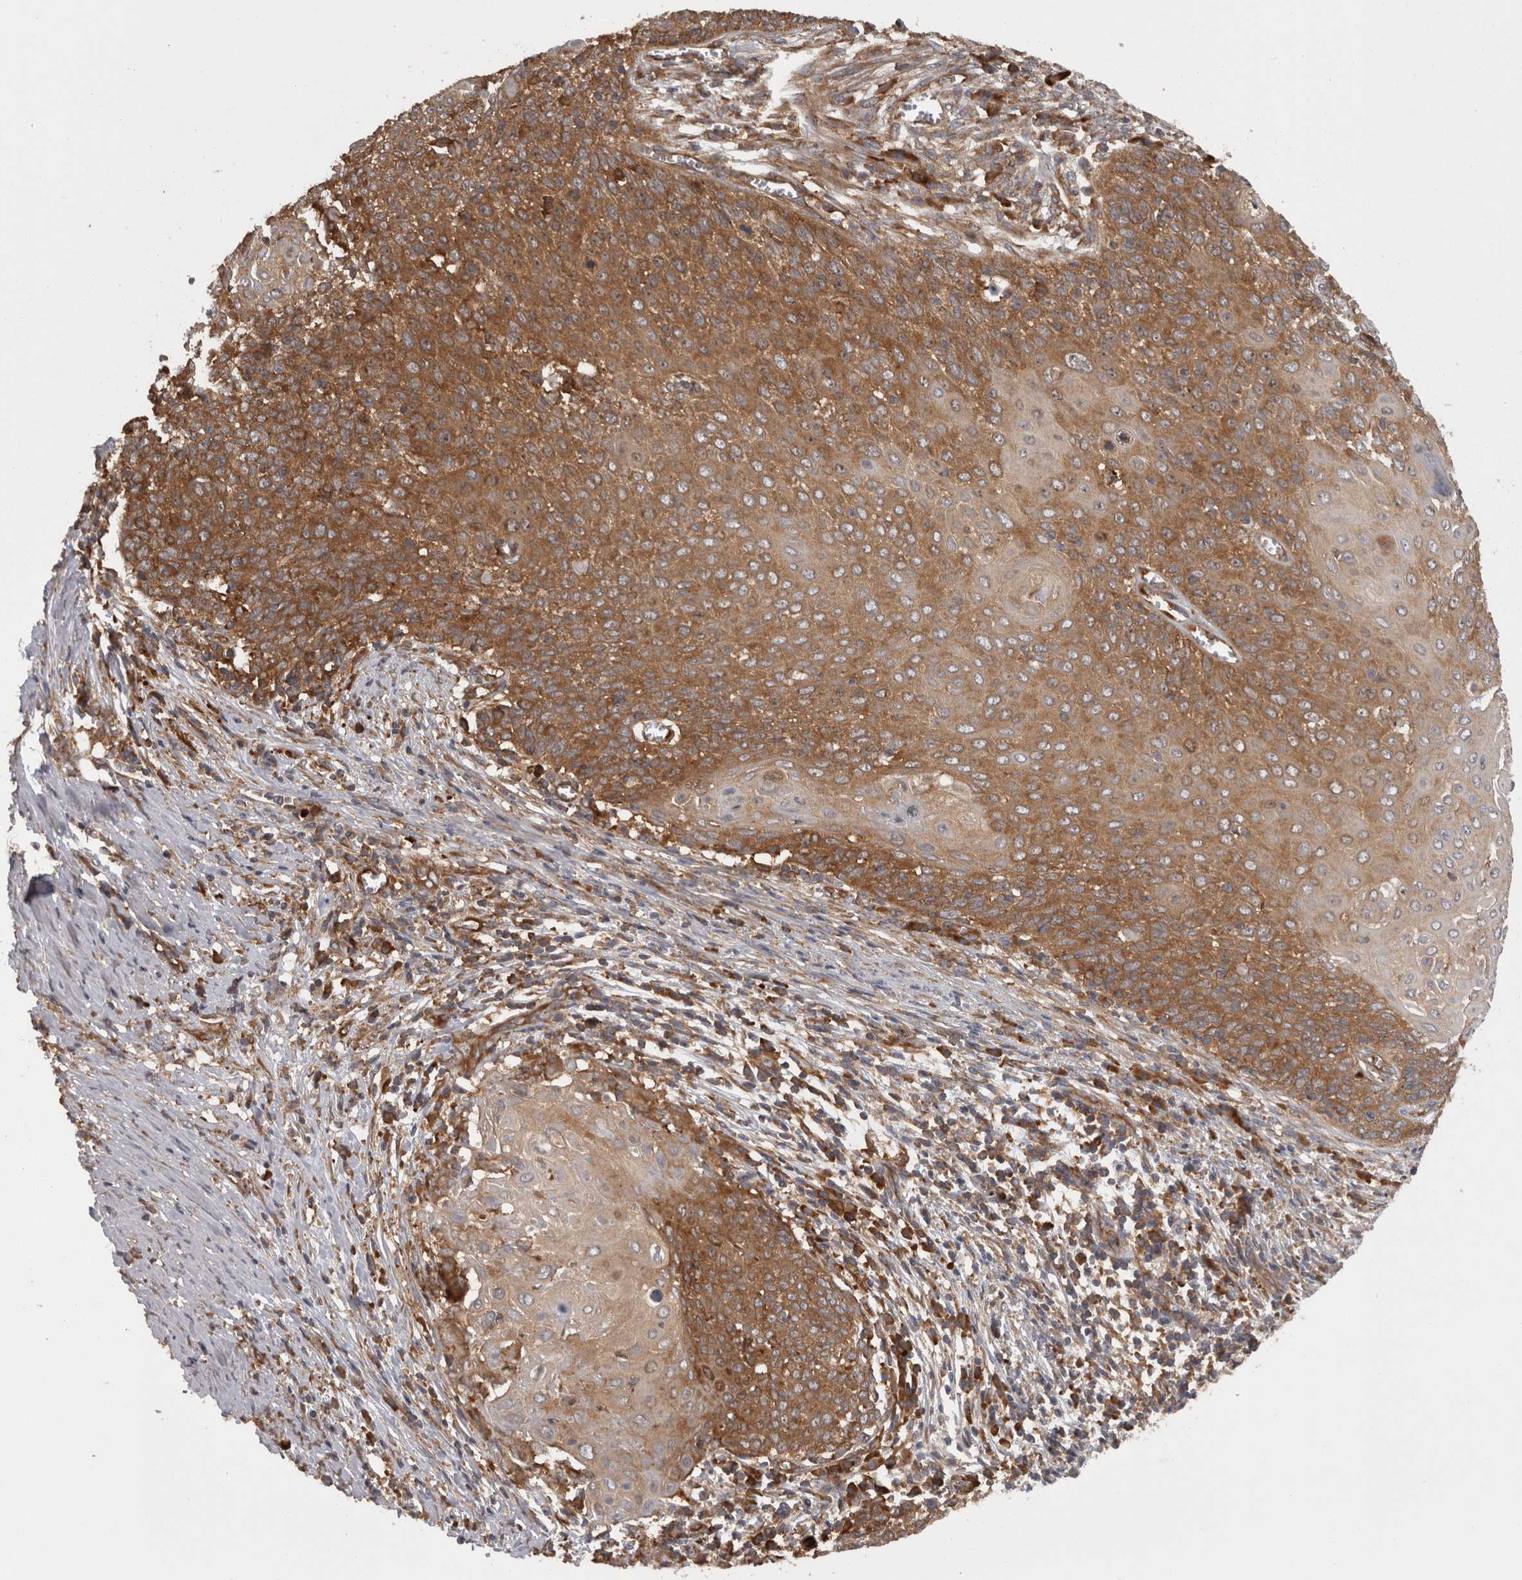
{"staining": {"intensity": "moderate", "quantity": ">75%", "location": "cytoplasmic/membranous"}, "tissue": "cervical cancer", "cell_type": "Tumor cells", "image_type": "cancer", "snomed": [{"axis": "morphology", "description": "Squamous cell carcinoma, NOS"}, {"axis": "topography", "description": "Cervix"}], "caption": "Cervical cancer stained for a protein (brown) displays moderate cytoplasmic/membranous positive expression in about >75% of tumor cells.", "gene": "SMCR8", "patient": {"sex": "female", "age": 39}}